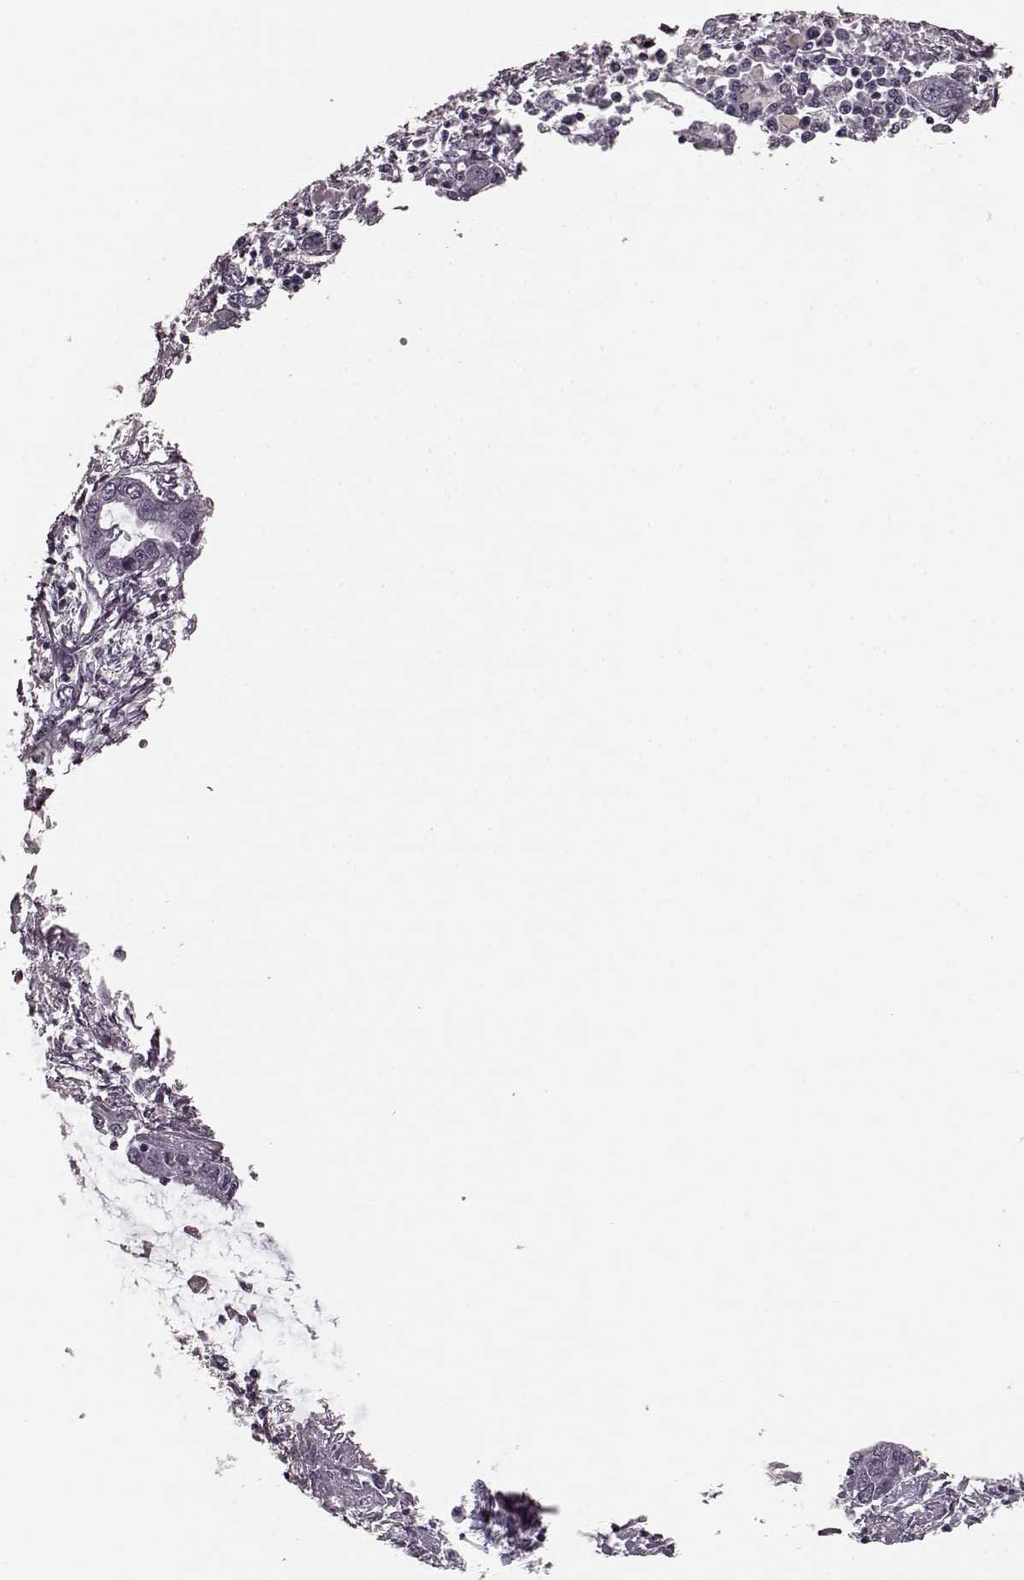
{"staining": {"intensity": "negative", "quantity": "none", "location": "none"}, "tissue": "liver cancer", "cell_type": "Tumor cells", "image_type": "cancer", "snomed": [{"axis": "morphology", "description": "Cholangiocarcinoma"}, {"axis": "topography", "description": "Liver"}], "caption": "Tumor cells are negative for brown protein staining in liver cancer (cholangiocarcinoma).", "gene": "PRKCE", "patient": {"sex": "male", "age": 58}}